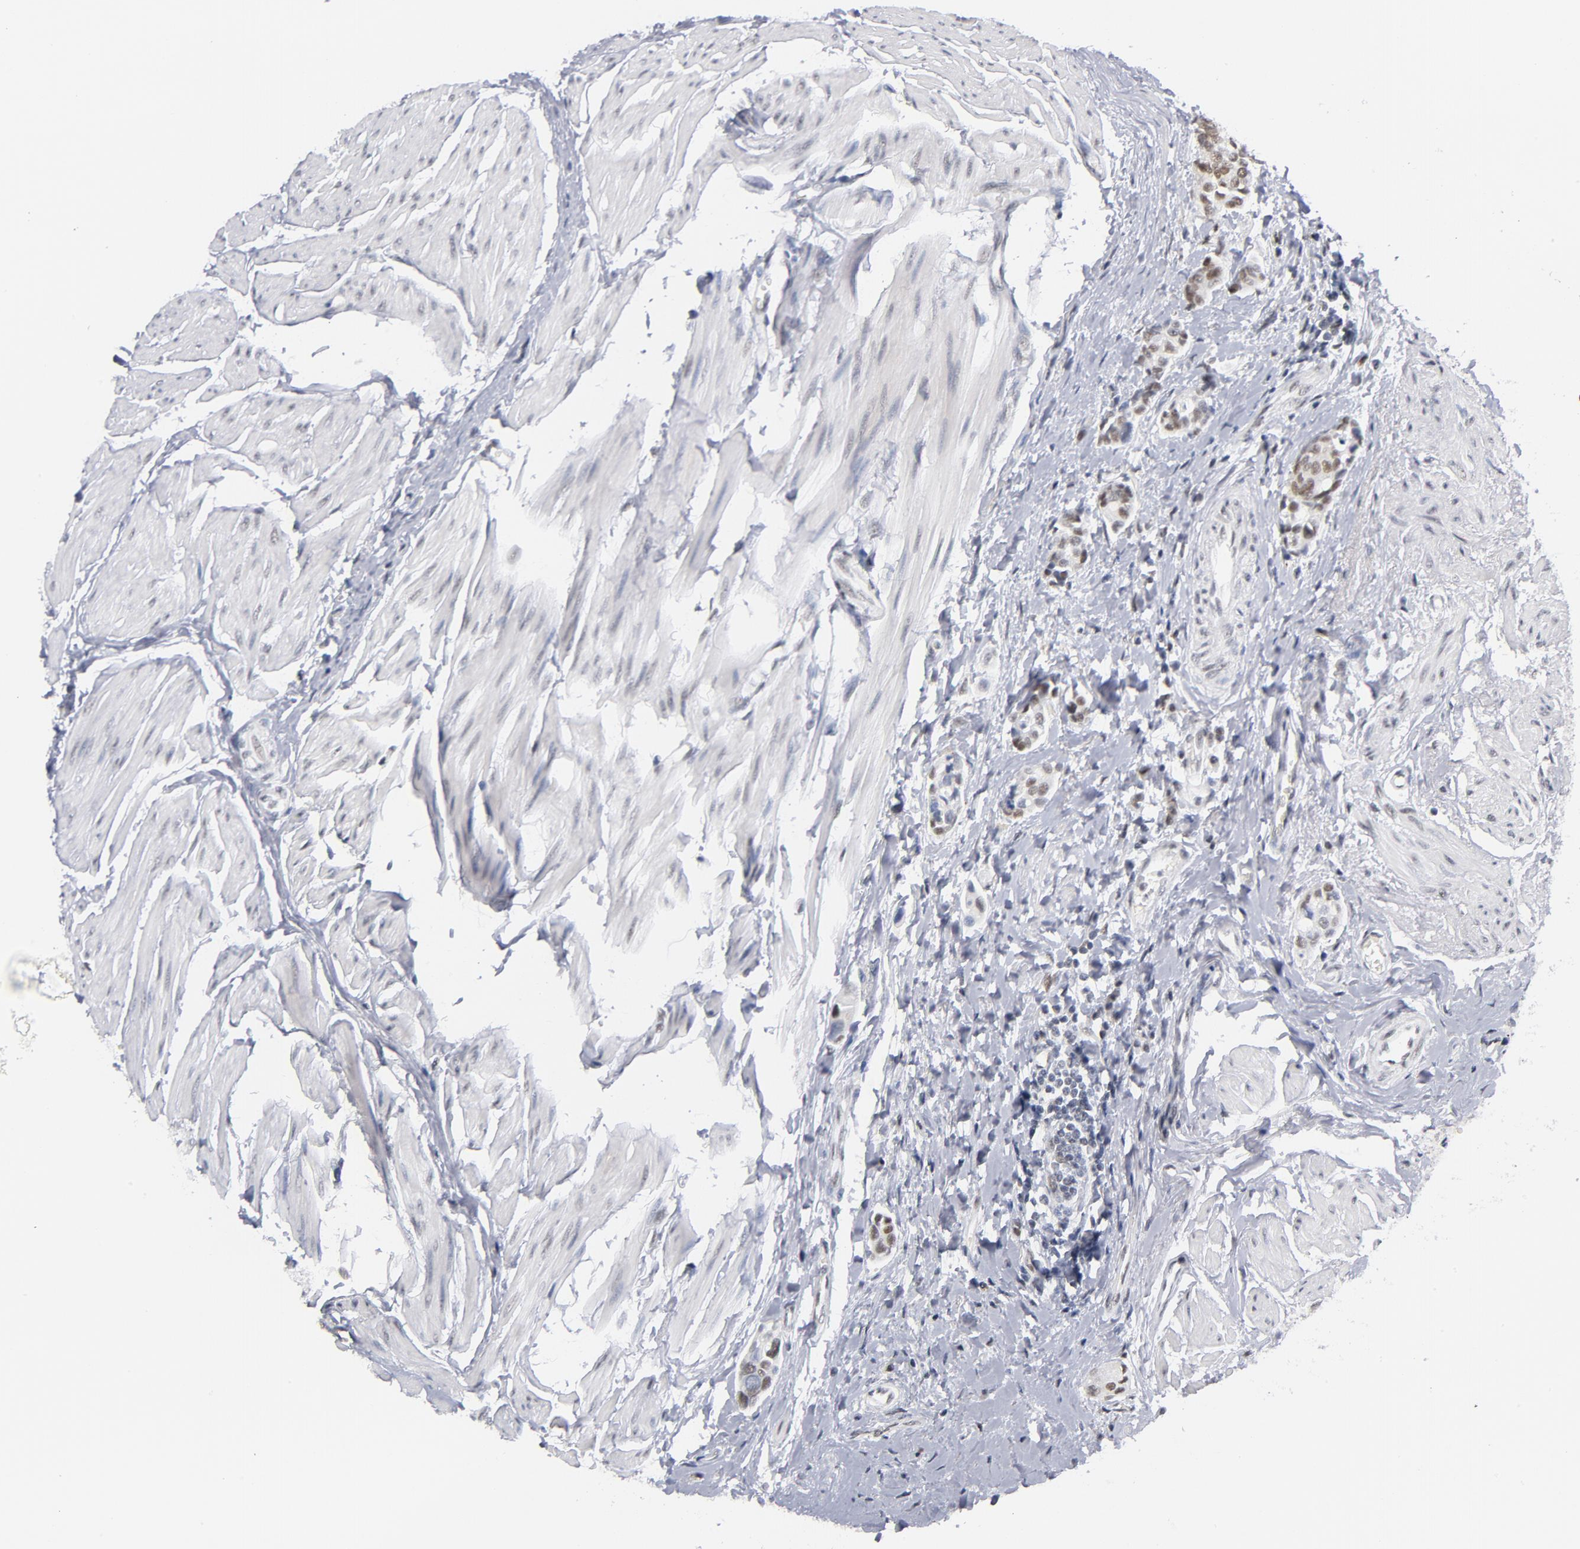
{"staining": {"intensity": "moderate", "quantity": "25%-75%", "location": "nuclear"}, "tissue": "urothelial cancer", "cell_type": "Tumor cells", "image_type": "cancer", "snomed": [{"axis": "morphology", "description": "Urothelial carcinoma, High grade"}, {"axis": "topography", "description": "Urinary bladder"}], "caption": "Human high-grade urothelial carcinoma stained with a protein marker demonstrates moderate staining in tumor cells.", "gene": "BAP1", "patient": {"sex": "male", "age": 78}}